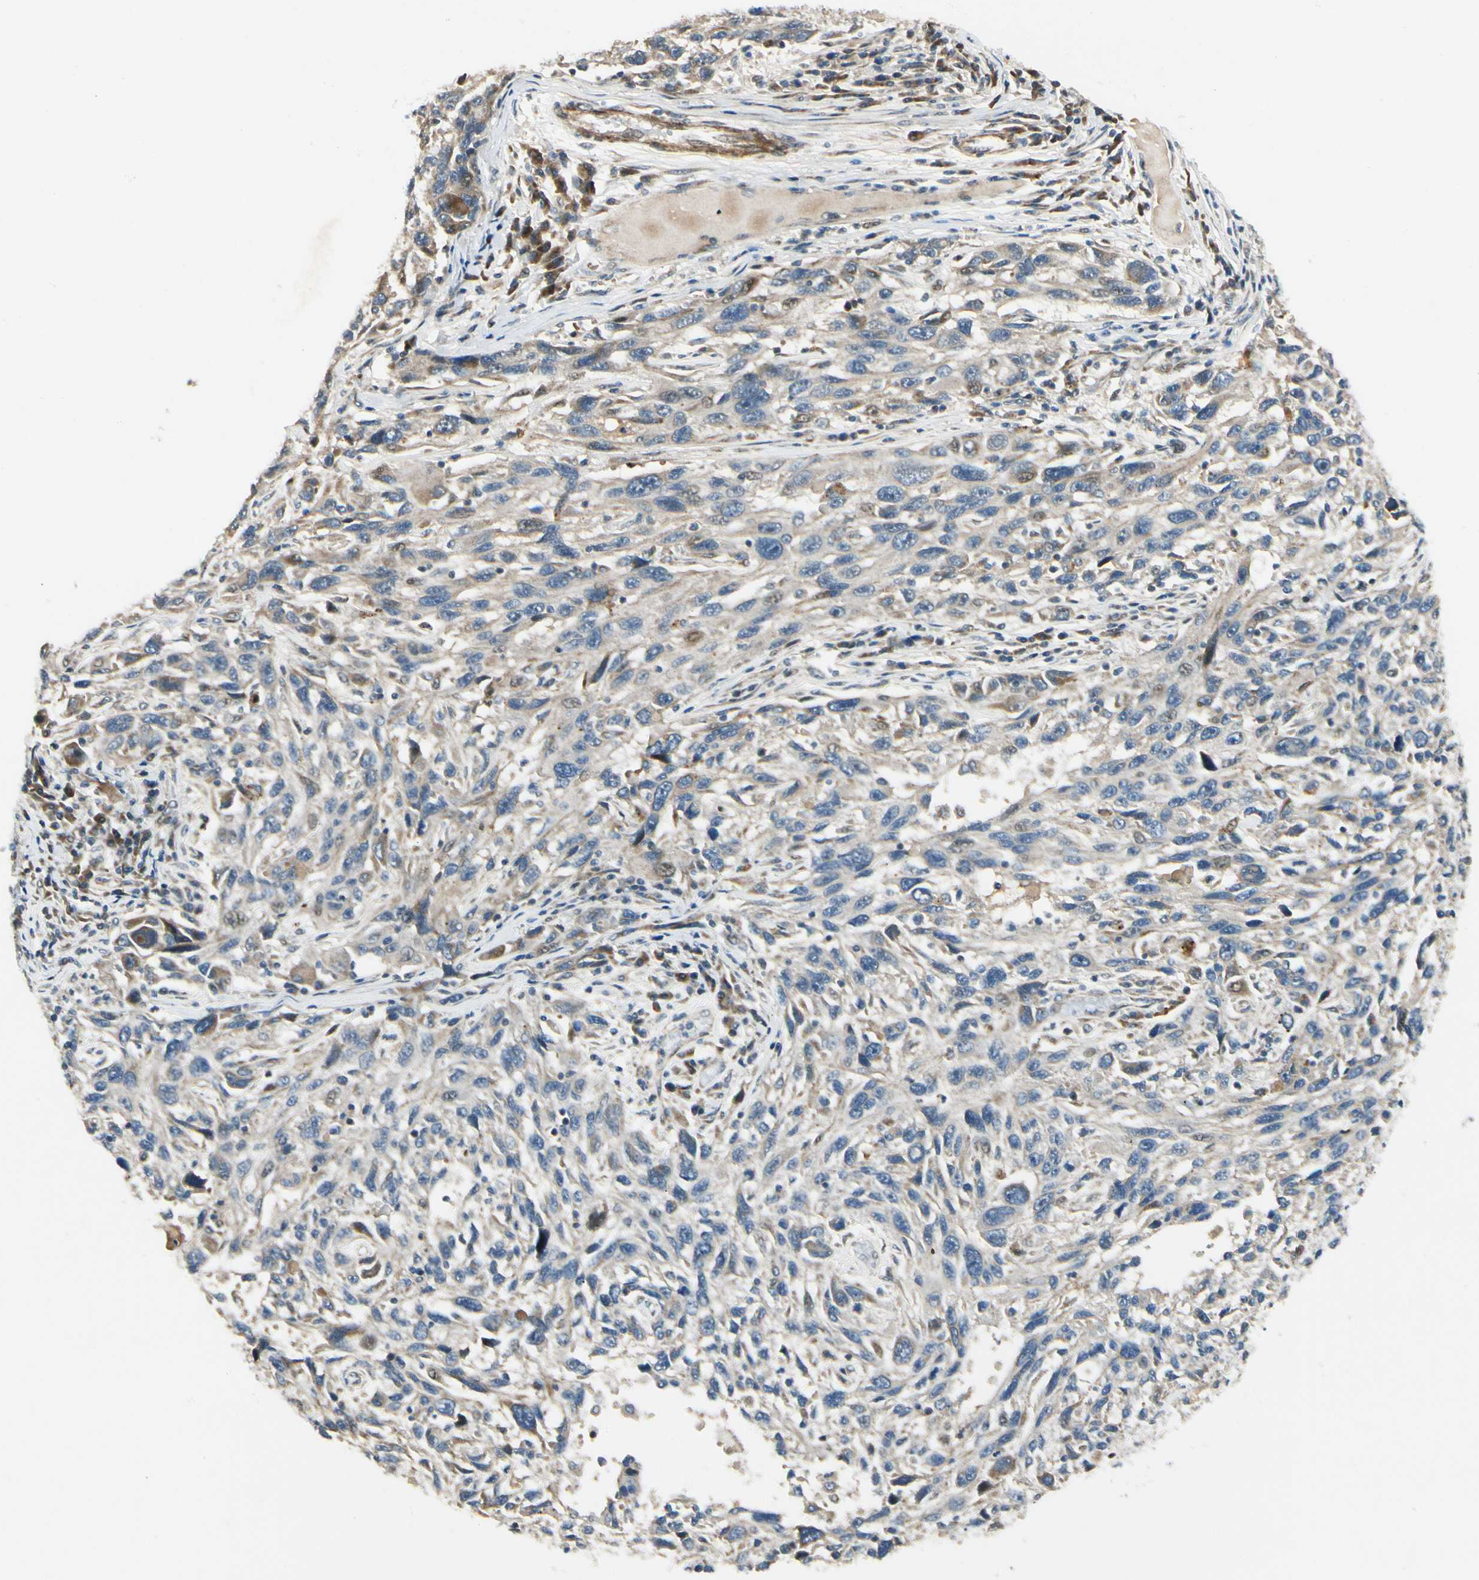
{"staining": {"intensity": "weak", "quantity": ">75%", "location": "cytoplasmic/membranous"}, "tissue": "melanoma", "cell_type": "Tumor cells", "image_type": "cancer", "snomed": [{"axis": "morphology", "description": "Malignant melanoma, NOS"}, {"axis": "topography", "description": "Skin"}], "caption": "A micrograph of human melanoma stained for a protein reveals weak cytoplasmic/membranous brown staining in tumor cells.", "gene": "P4HA3", "patient": {"sex": "male", "age": 53}}